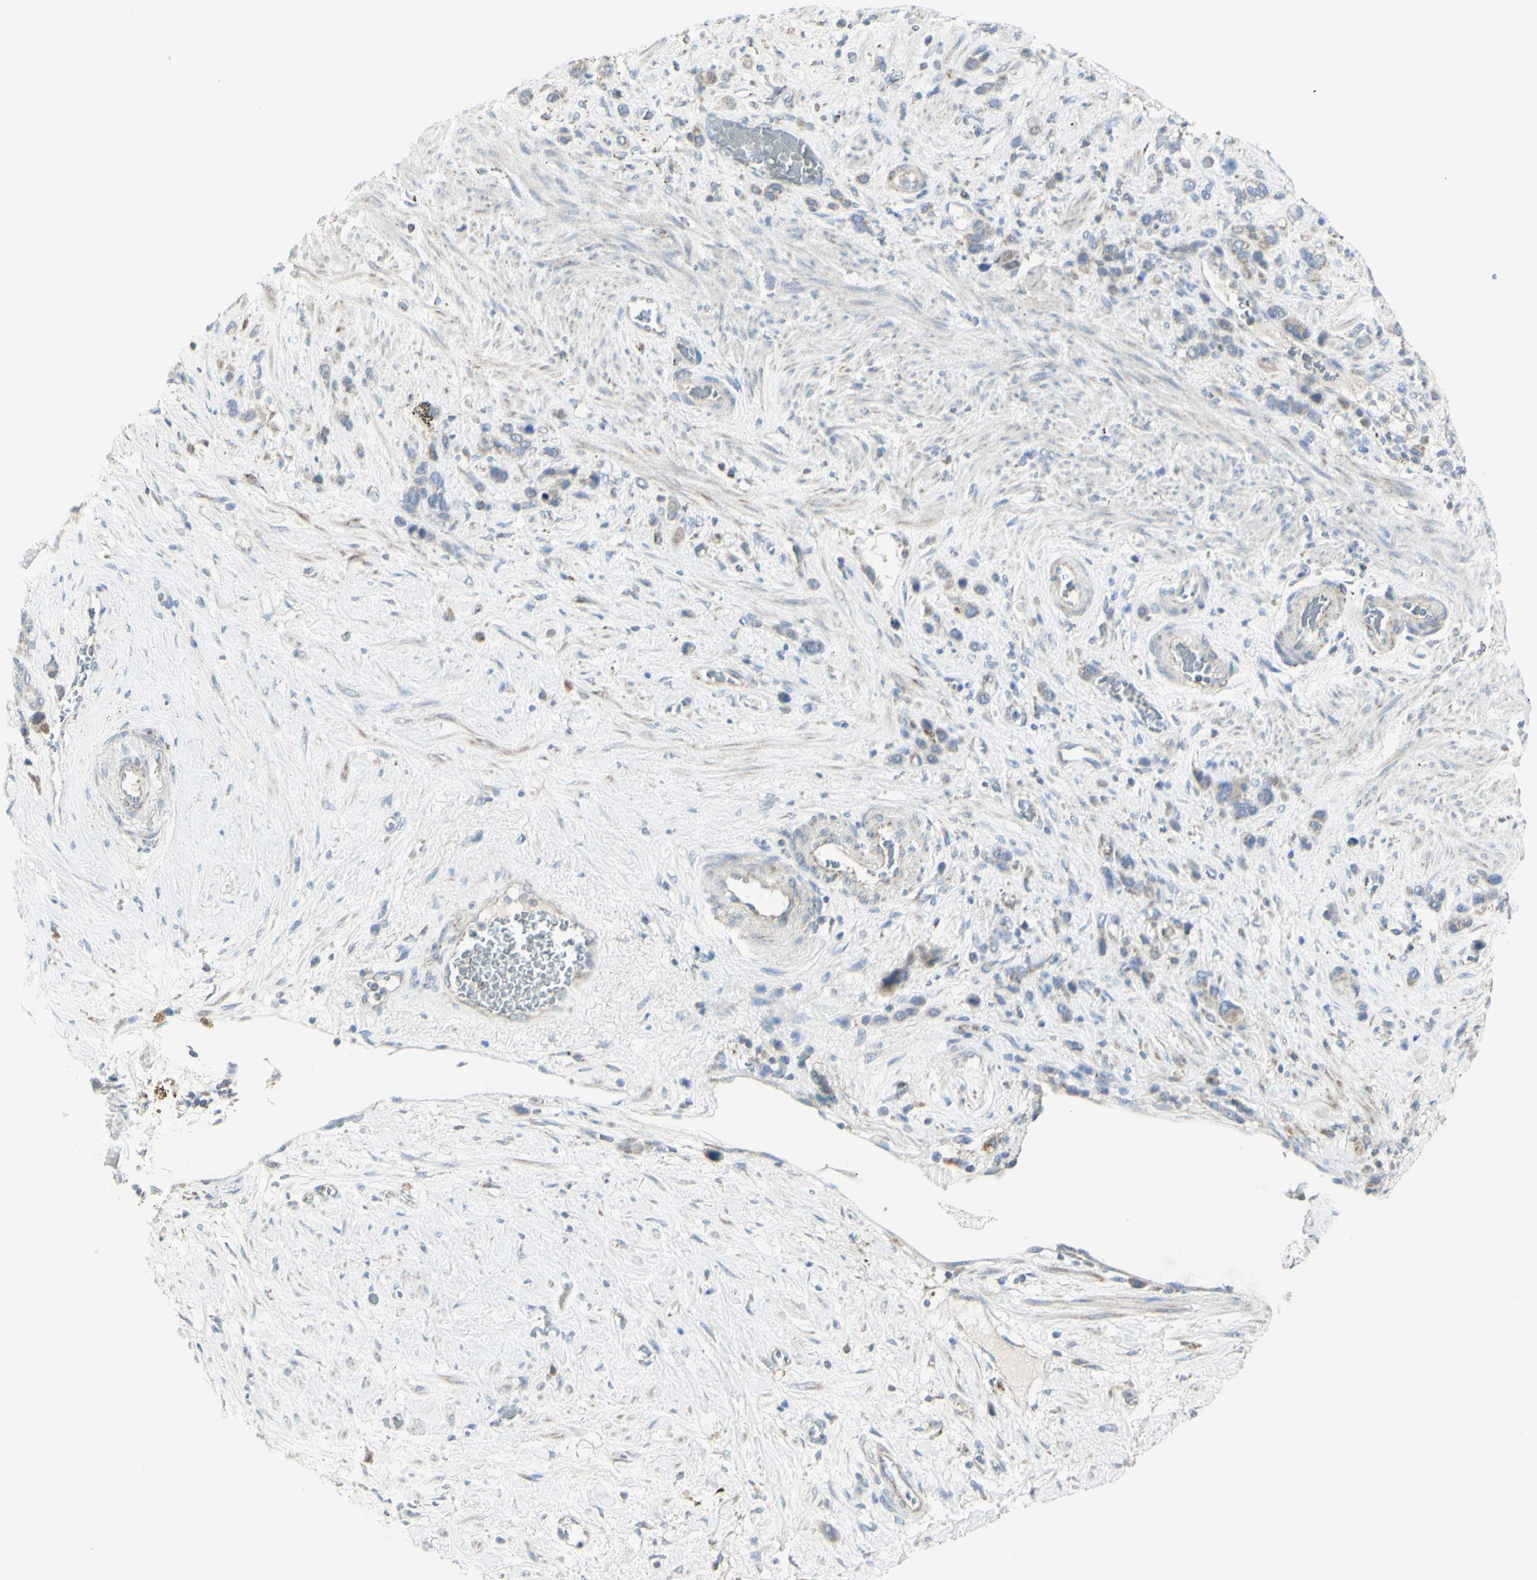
{"staining": {"intensity": "weak", "quantity": "<25%", "location": "cytoplasmic/membranous"}, "tissue": "stomach cancer", "cell_type": "Tumor cells", "image_type": "cancer", "snomed": [{"axis": "morphology", "description": "Adenocarcinoma, NOS"}, {"axis": "morphology", "description": "Adenocarcinoma, High grade"}, {"axis": "topography", "description": "Stomach, upper"}, {"axis": "topography", "description": "Stomach, lower"}], "caption": "This is an IHC photomicrograph of adenocarcinoma (high-grade) (stomach). There is no expression in tumor cells.", "gene": "CNTNAP1", "patient": {"sex": "female", "age": 65}}